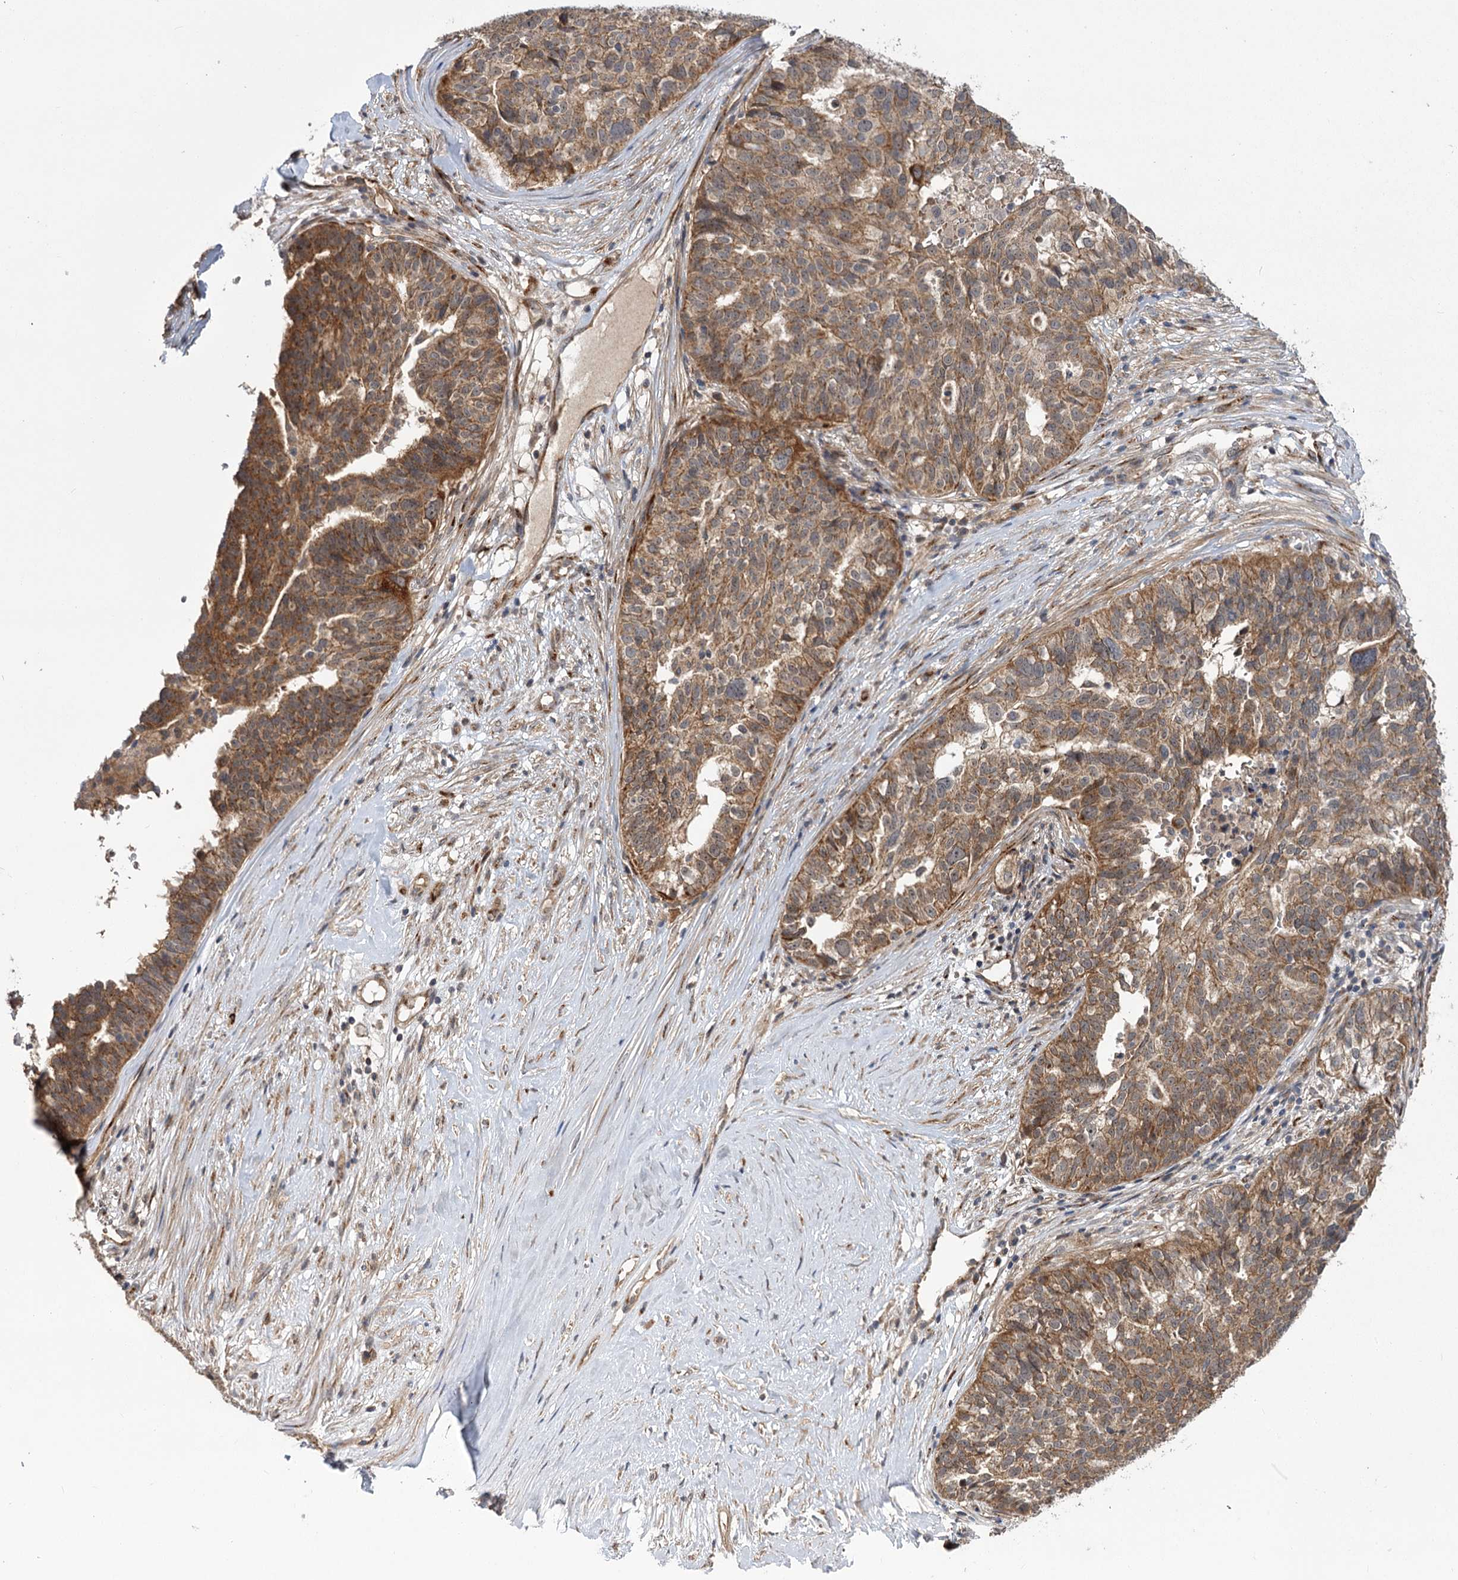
{"staining": {"intensity": "moderate", "quantity": ">75%", "location": "cytoplasmic/membranous"}, "tissue": "ovarian cancer", "cell_type": "Tumor cells", "image_type": "cancer", "snomed": [{"axis": "morphology", "description": "Cystadenocarcinoma, serous, NOS"}, {"axis": "topography", "description": "Ovary"}], "caption": "Protein positivity by IHC exhibits moderate cytoplasmic/membranous positivity in approximately >75% of tumor cells in ovarian cancer. Nuclei are stained in blue.", "gene": "CARD19", "patient": {"sex": "female", "age": 59}}